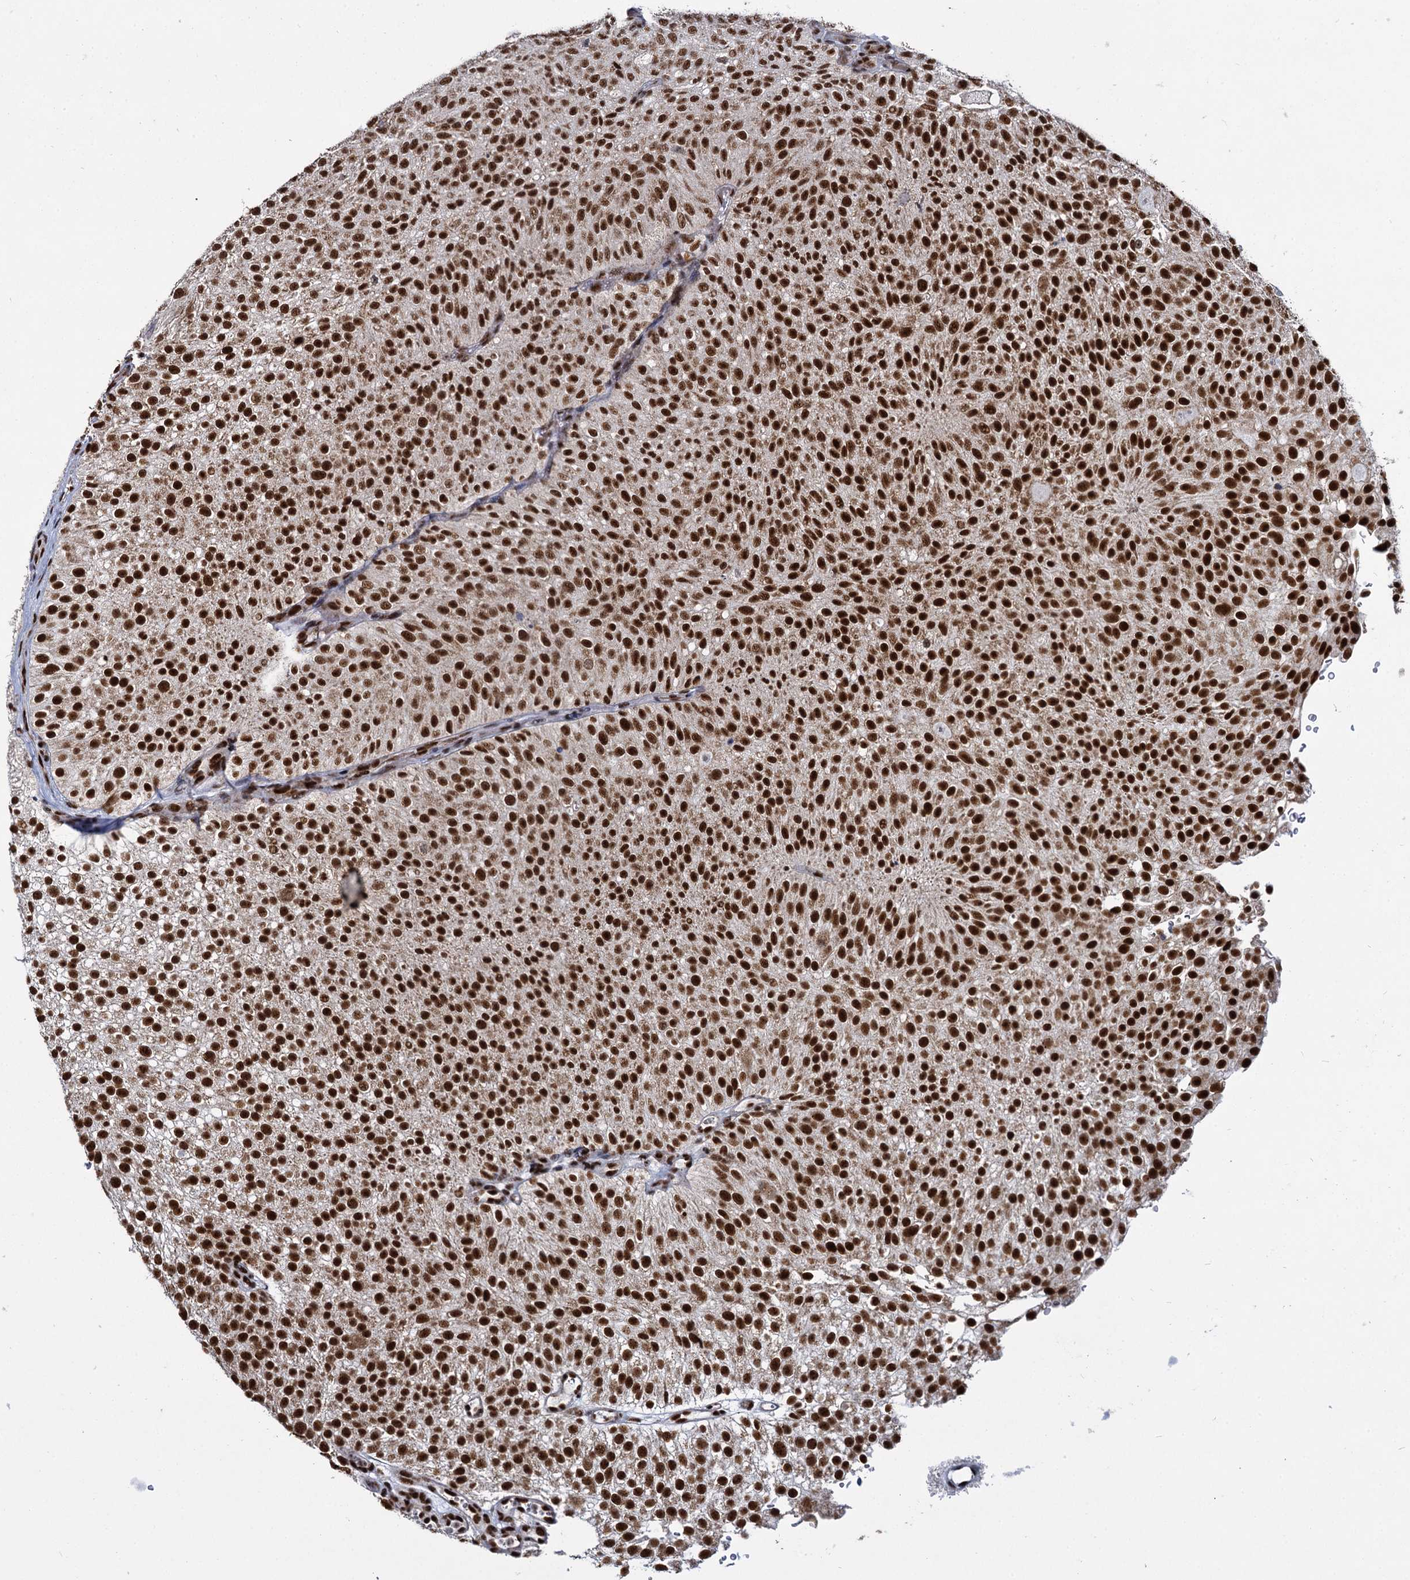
{"staining": {"intensity": "strong", "quantity": ">75%", "location": "nuclear"}, "tissue": "urothelial cancer", "cell_type": "Tumor cells", "image_type": "cancer", "snomed": [{"axis": "morphology", "description": "Urothelial carcinoma, Low grade"}, {"axis": "topography", "description": "Urinary bladder"}], "caption": "This histopathology image demonstrates urothelial cancer stained with immunohistochemistry to label a protein in brown. The nuclear of tumor cells show strong positivity for the protein. Nuclei are counter-stained blue.", "gene": "RPUSD4", "patient": {"sex": "male", "age": 78}}